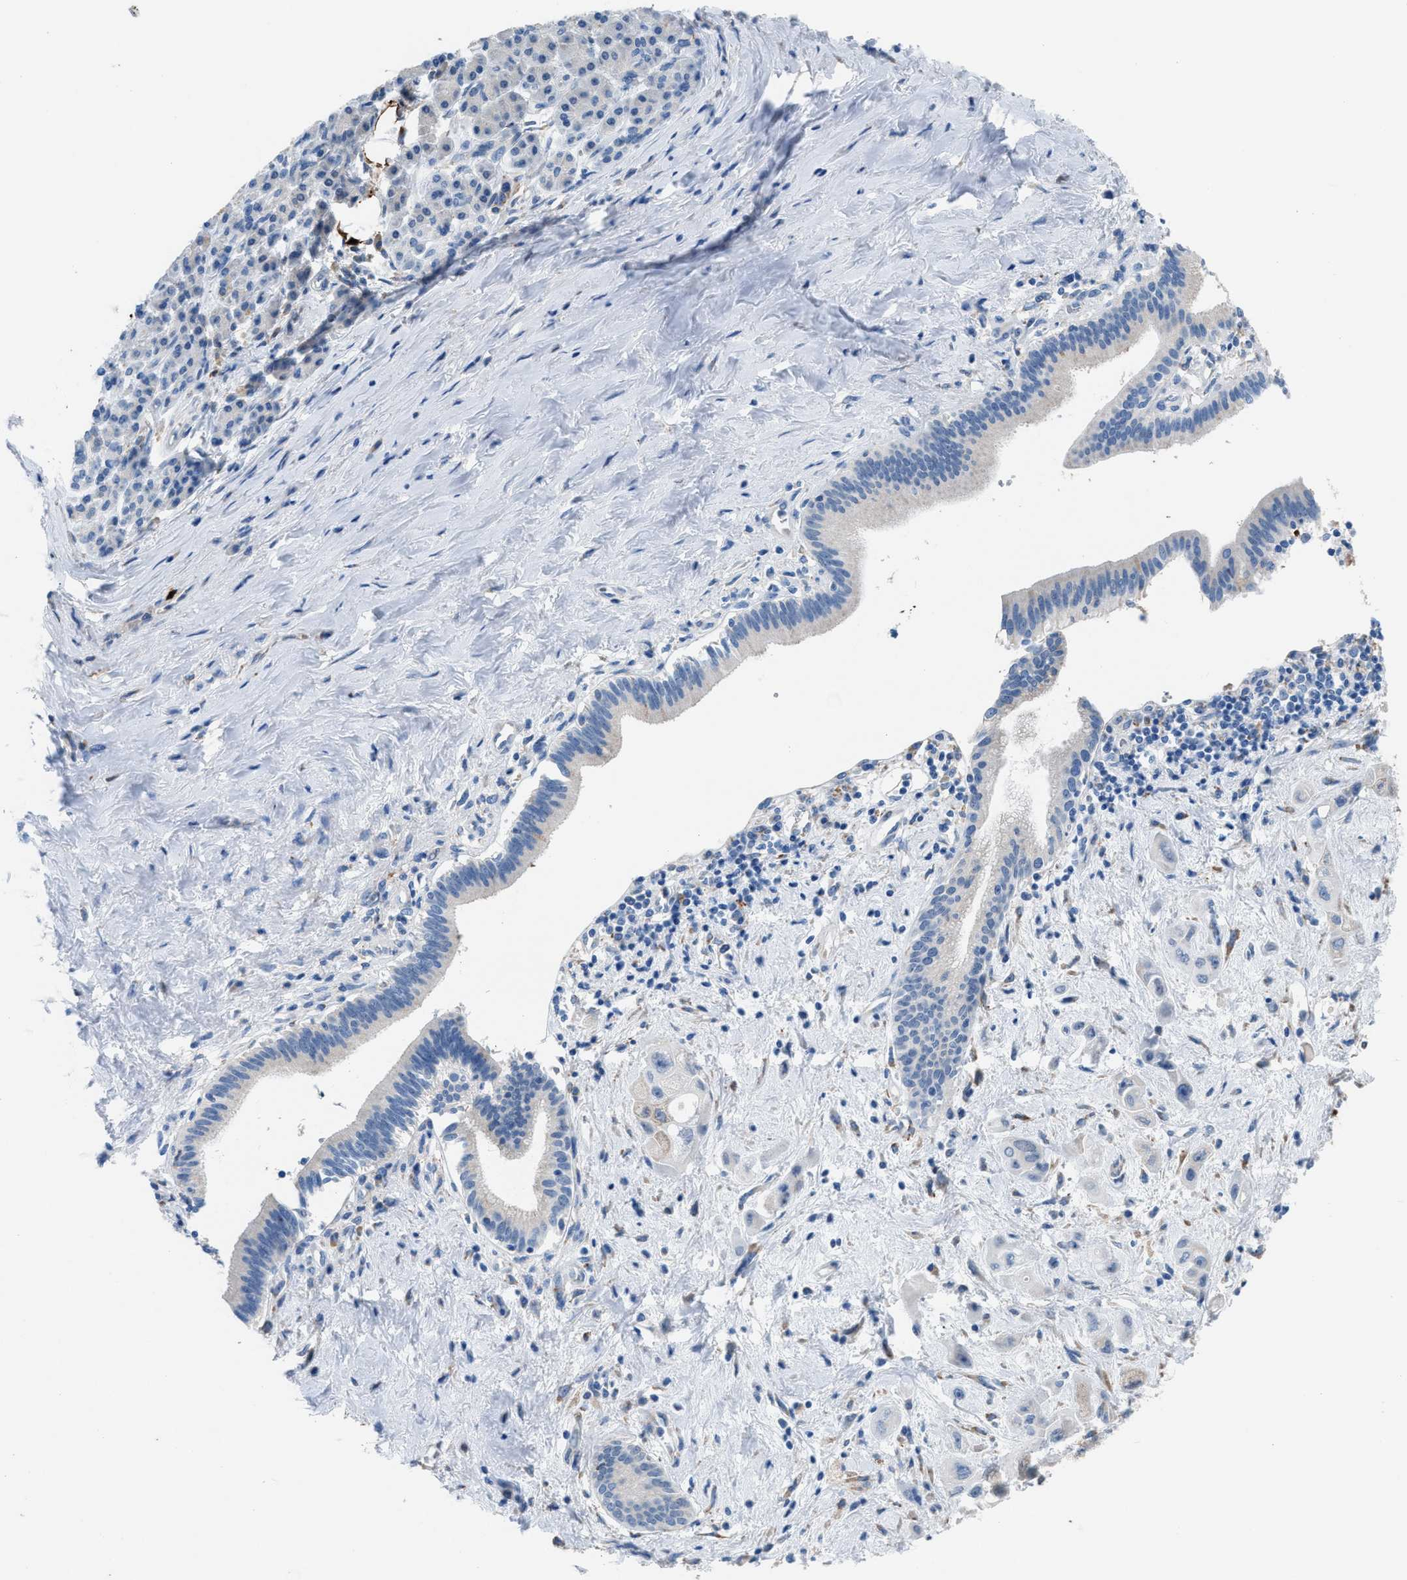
{"staining": {"intensity": "negative", "quantity": "none", "location": "none"}, "tissue": "pancreatic cancer", "cell_type": "Tumor cells", "image_type": "cancer", "snomed": [{"axis": "morphology", "description": "Adenocarcinoma, NOS"}, {"axis": "topography", "description": "Pancreas"}], "caption": "This is an IHC histopathology image of human pancreatic cancer. There is no positivity in tumor cells.", "gene": "CA3", "patient": {"sex": "female", "age": 66}}